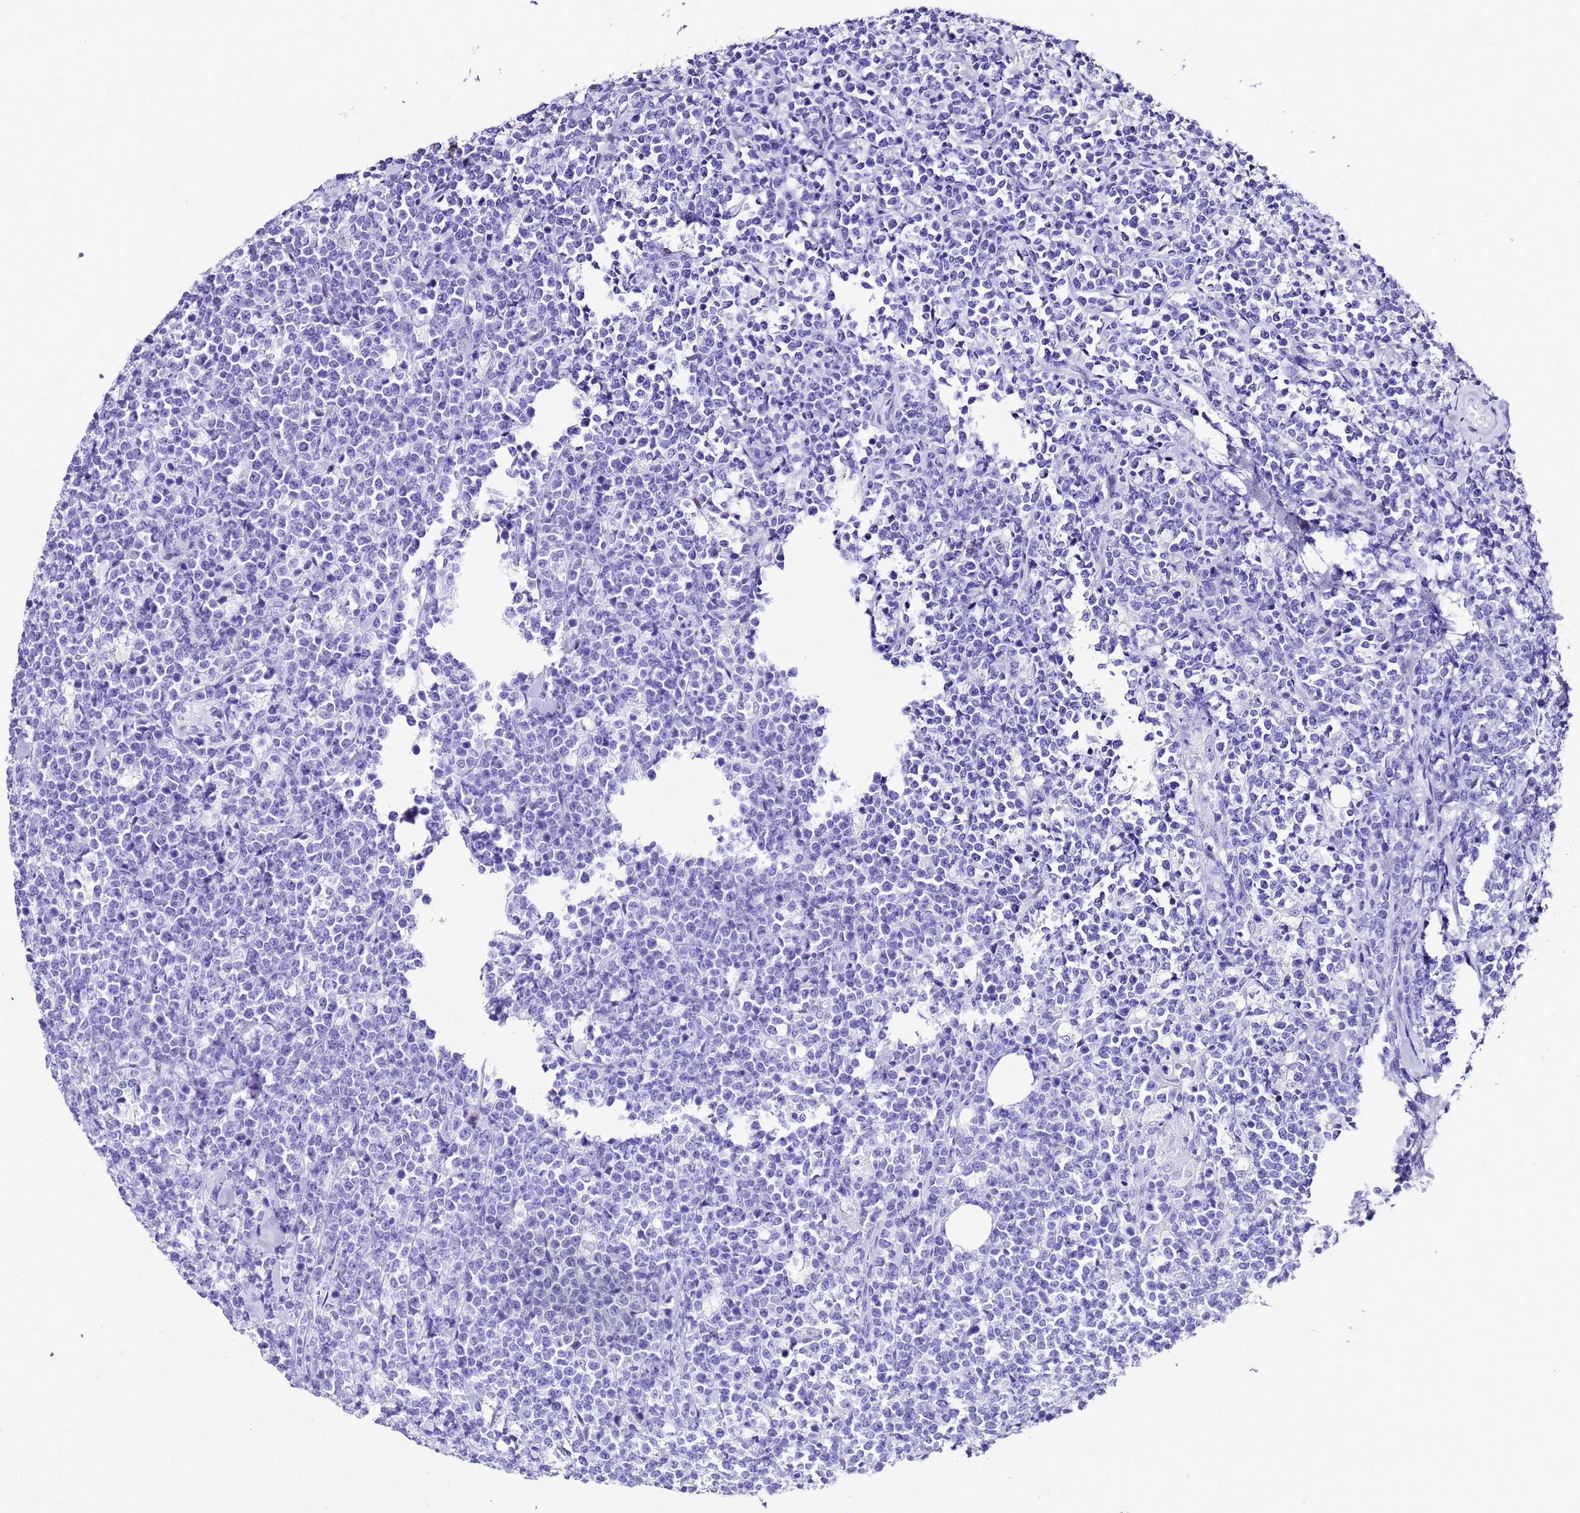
{"staining": {"intensity": "negative", "quantity": "none", "location": "none"}, "tissue": "lymphoma", "cell_type": "Tumor cells", "image_type": "cancer", "snomed": [{"axis": "morphology", "description": "Malignant lymphoma, non-Hodgkin's type, High grade"}, {"axis": "topography", "description": "Small intestine"}], "caption": "This photomicrograph is of lymphoma stained with immunohistochemistry to label a protein in brown with the nuclei are counter-stained blue. There is no expression in tumor cells.", "gene": "UGT2B10", "patient": {"sex": "male", "age": 8}}